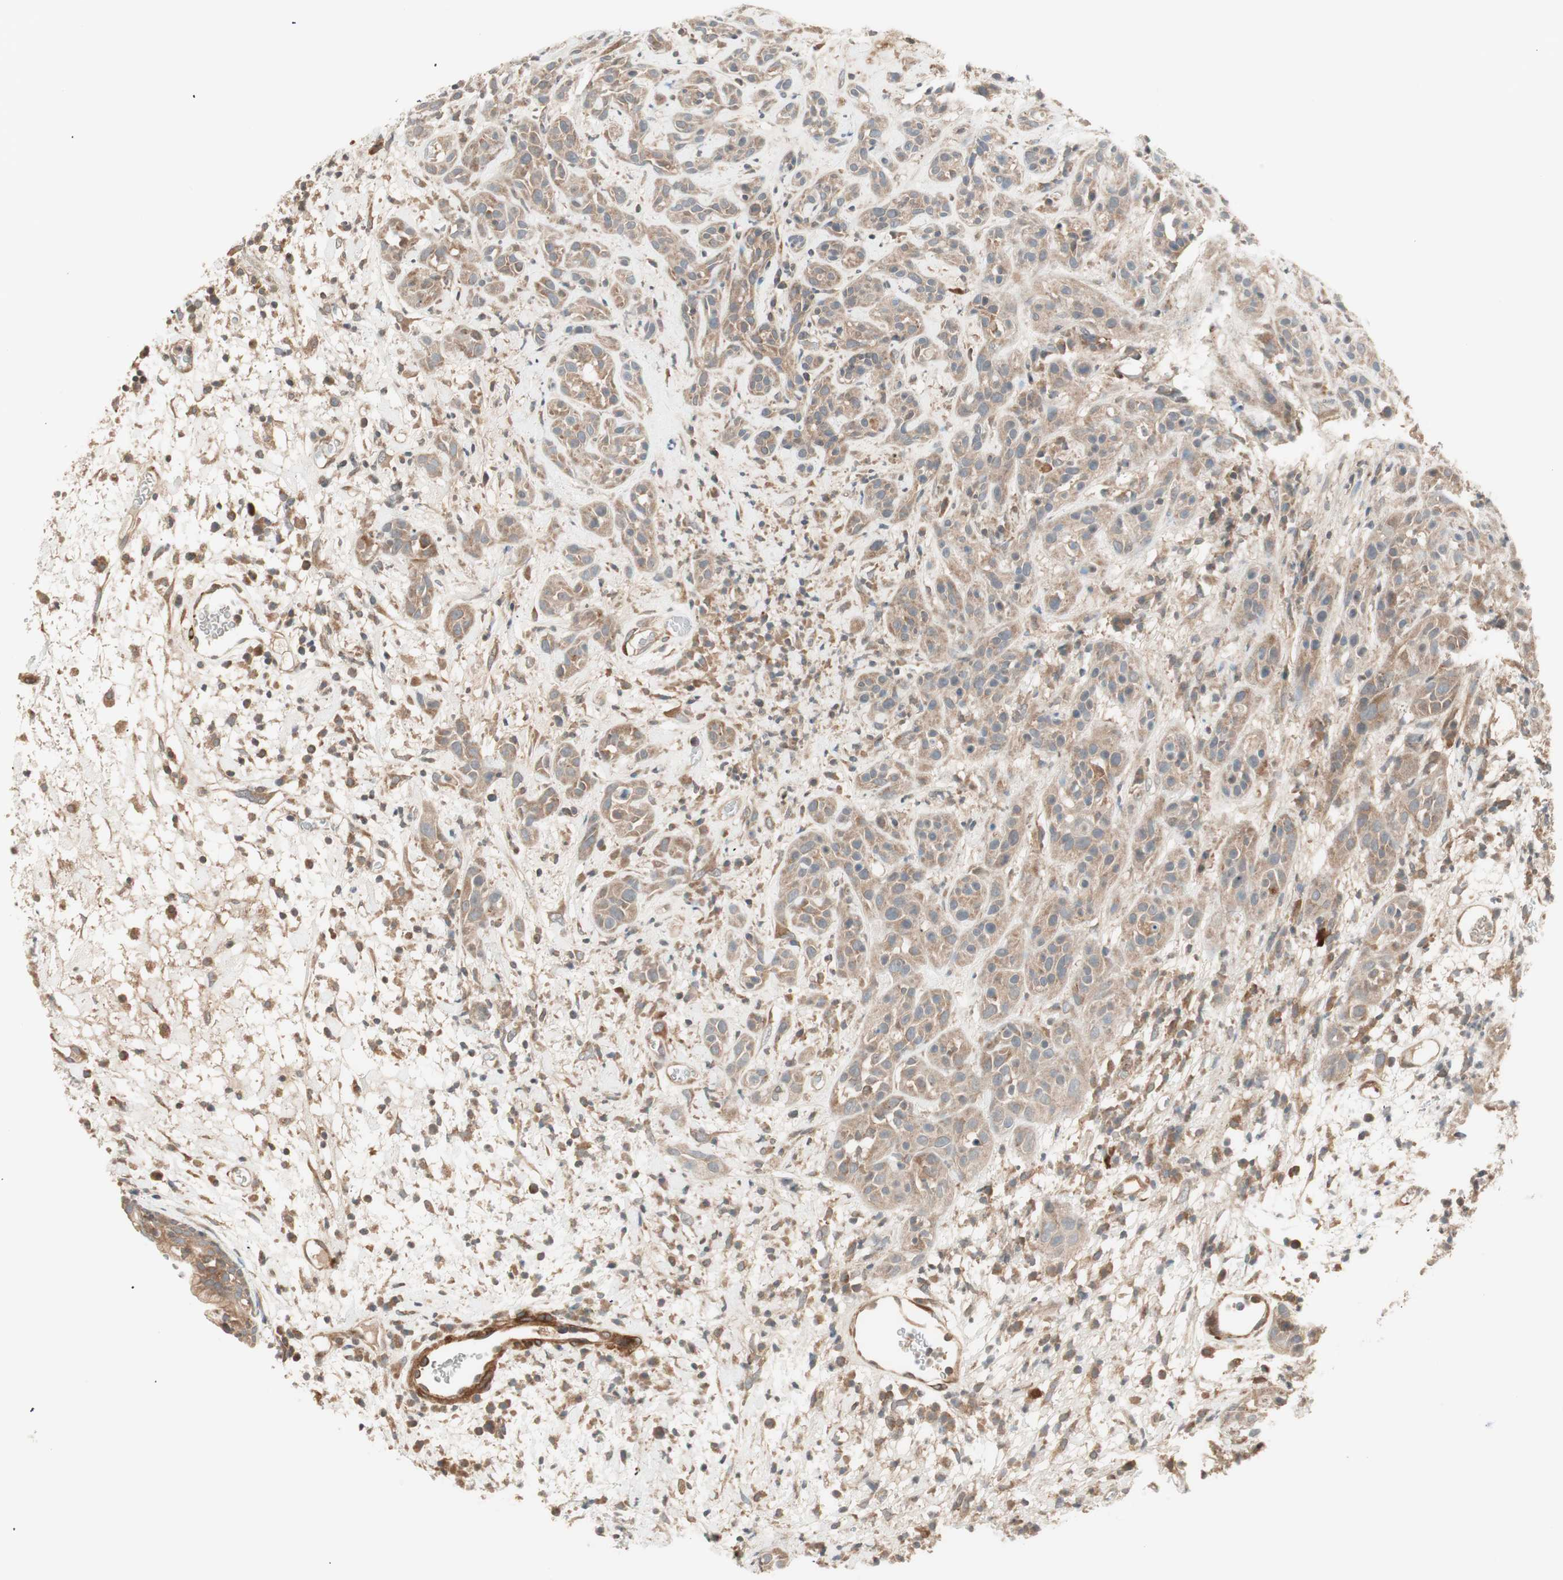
{"staining": {"intensity": "weak", "quantity": ">75%", "location": "cytoplasmic/membranous"}, "tissue": "head and neck cancer", "cell_type": "Tumor cells", "image_type": "cancer", "snomed": [{"axis": "morphology", "description": "Squamous cell carcinoma, NOS"}, {"axis": "topography", "description": "Head-Neck"}], "caption": "Head and neck squamous cell carcinoma stained with immunohistochemistry (IHC) demonstrates weak cytoplasmic/membranous positivity in approximately >75% of tumor cells.", "gene": "SFRP1", "patient": {"sex": "male", "age": 62}}